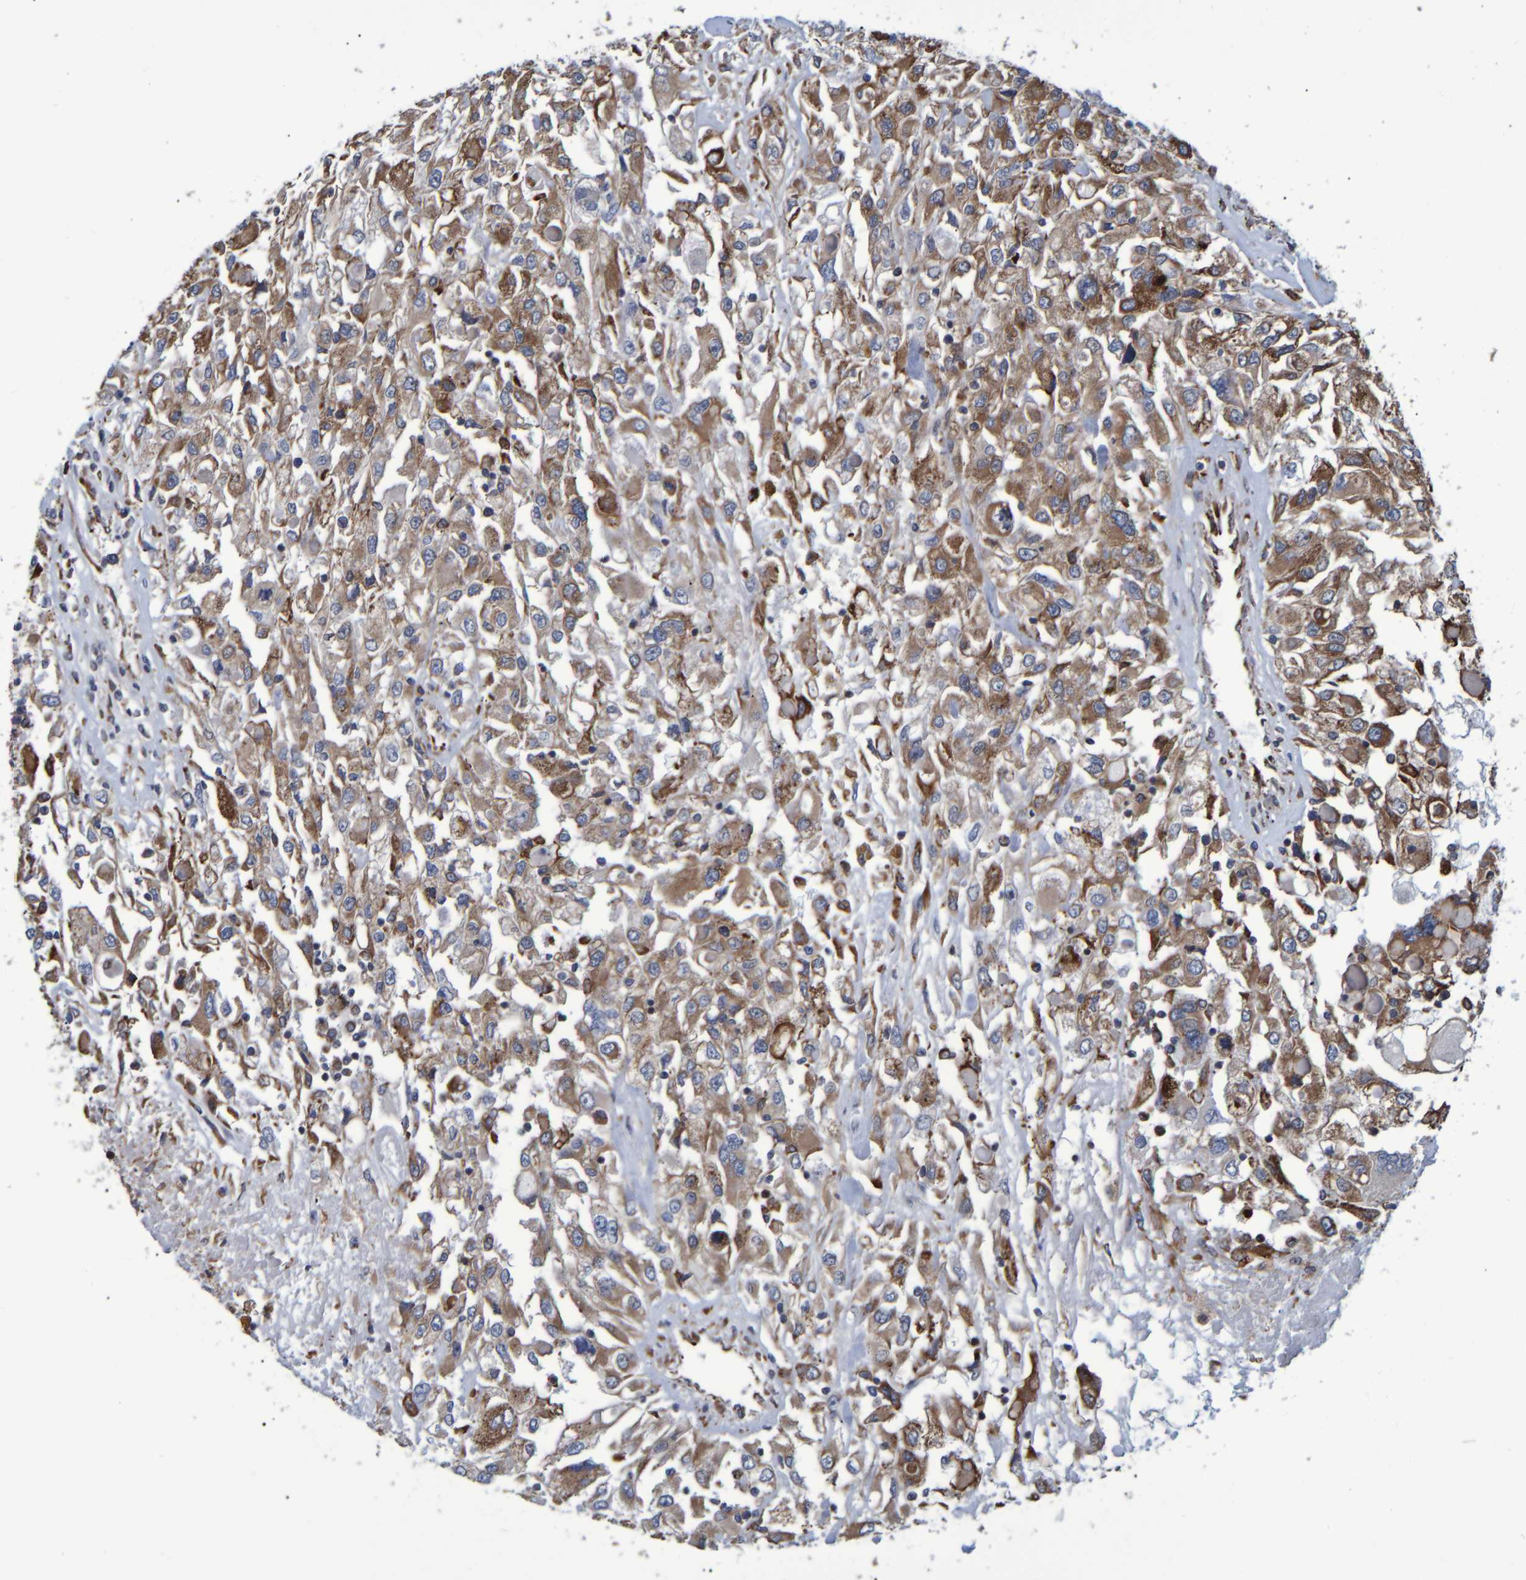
{"staining": {"intensity": "moderate", "quantity": ">75%", "location": "cytoplasmic/membranous"}, "tissue": "renal cancer", "cell_type": "Tumor cells", "image_type": "cancer", "snomed": [{"axis": "morphology", "description": "Adenocarcinoma, NOS"}, {"axis": "topography", "description": "Kidney"}], "caption": "A high-resolution photomicrograph shows immunohistochemistry staining of renal cancer (adenocarcinoma), which reveals moderate cytoplasmic/membranous expression in about >75% of tumor cells. The staining is performed using DAB (3,3'-diaminobenzidine) brown chromogen to label protein expression. The nuclei are counter-stained blue using hematoxylin.", "gene": "SPAG5", "patient": {"sex": "female", "age": 52}}